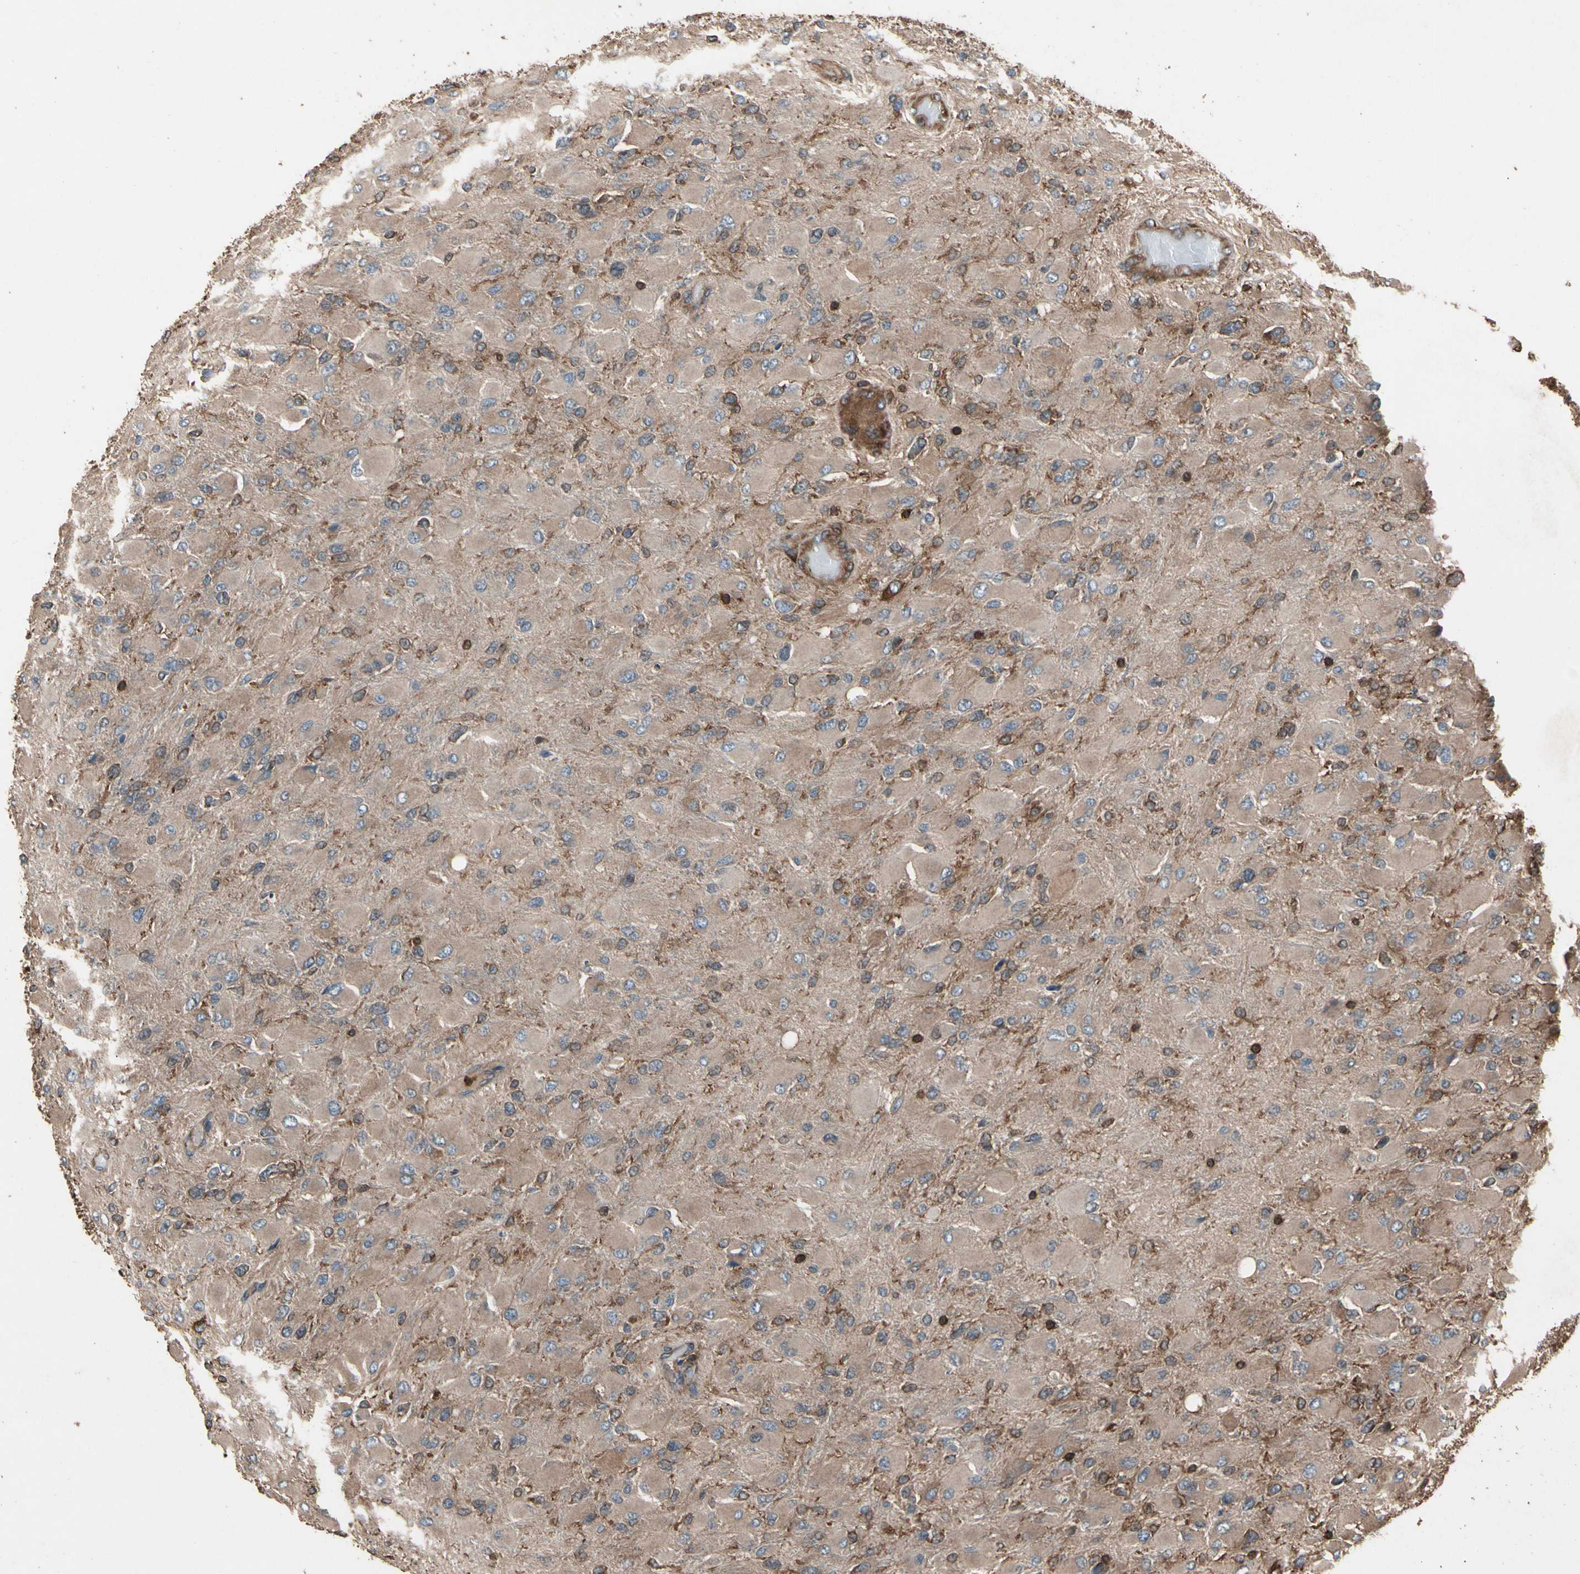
{"staining": {"intensity": "moderate", "quantity": ">75%", "location": "cytoplasmic/membranous"}, "tissue": "glioma", "cell_type": "Tumor cells", "image_type": "cancer", "snomed": [{"axis": "morphology", "description": "Glioma, malignant, High grade"}, {"axis": "topography", "description": "Cerebral cortex"}], "caption": "Moderate cytoplasmic/membranous expression is seen in about >75% of tumor cells in glioma. (brown staining indicates protein expression, while blue staining denotes nuclei).", "gene": "AGBL2", "patient": {"sex": "female", "age": 36}}